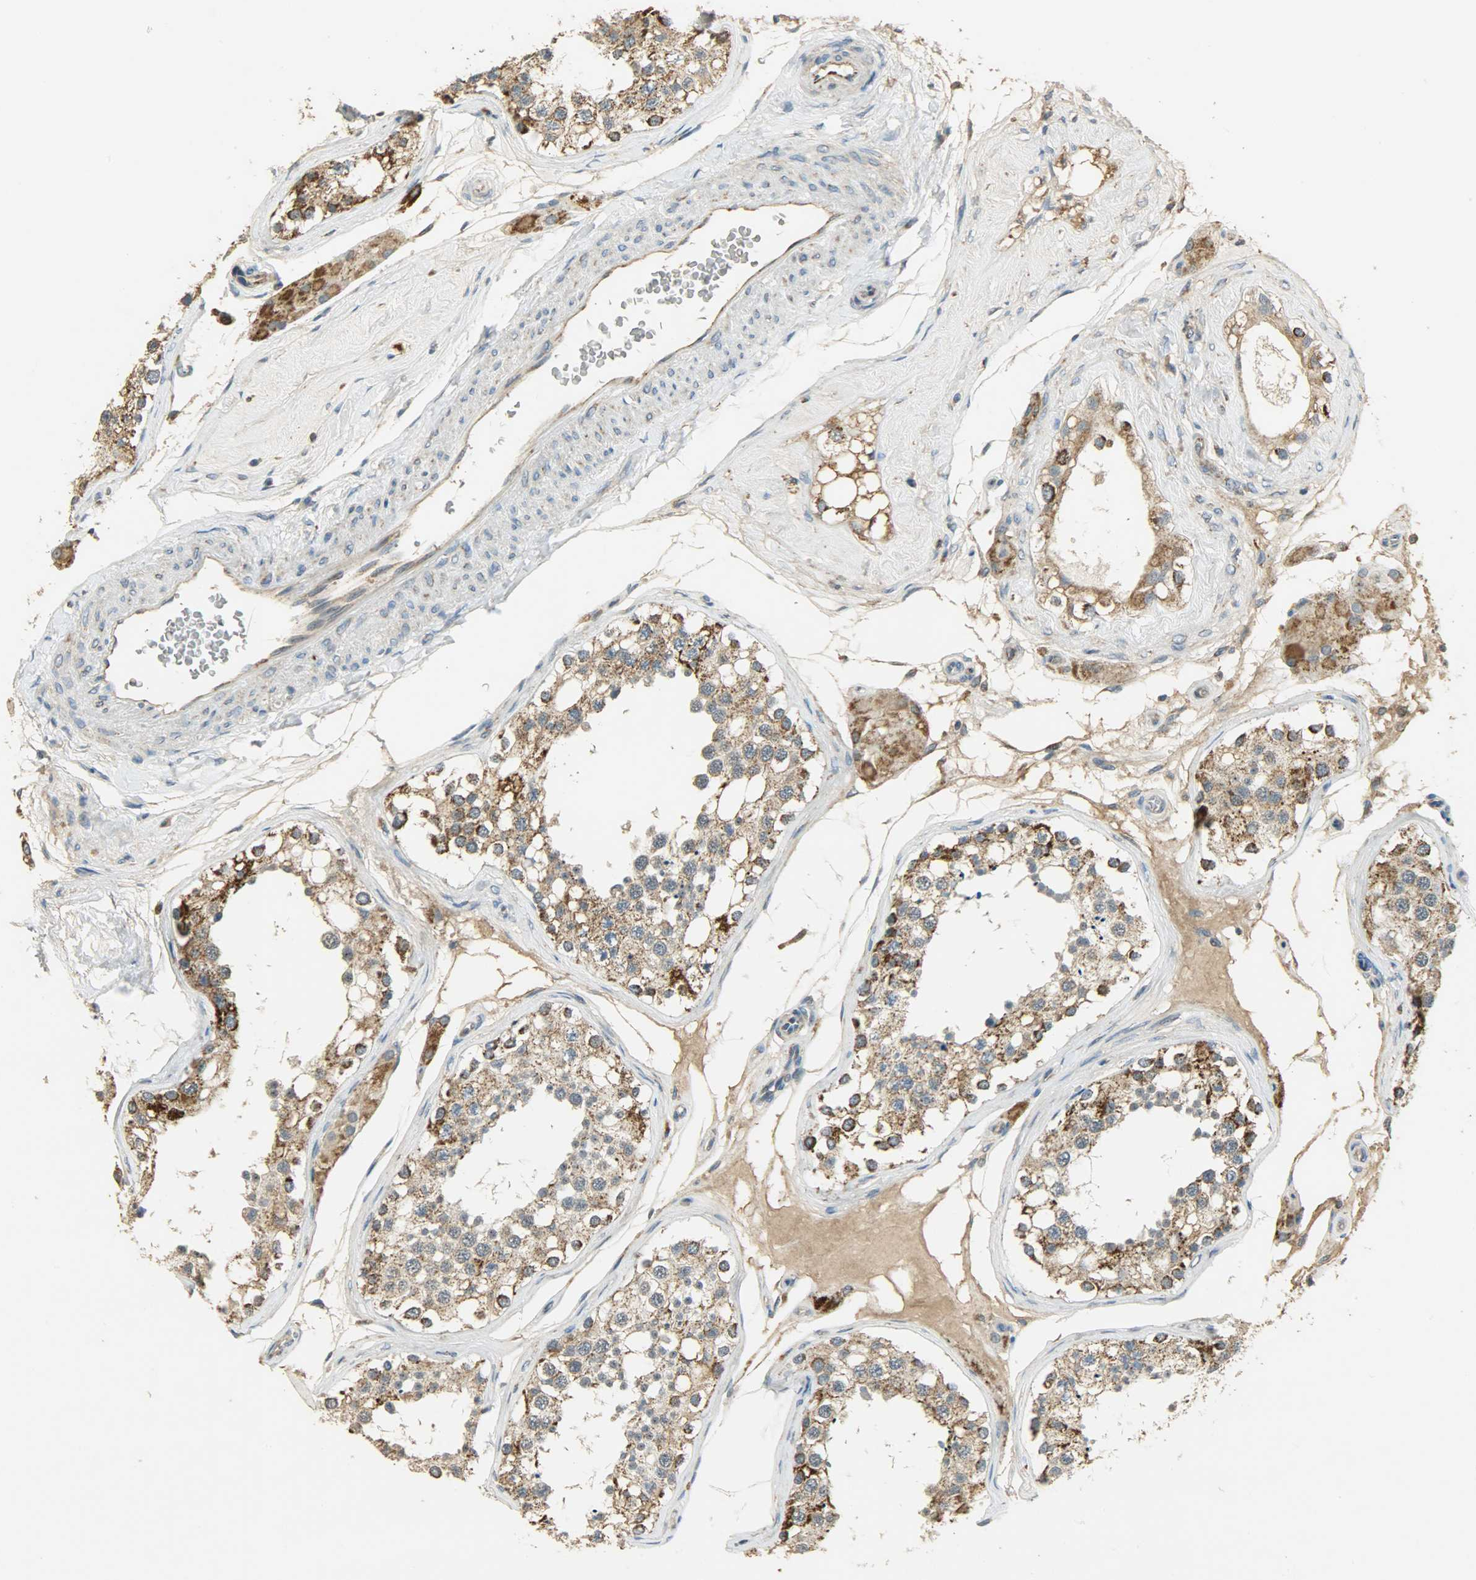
{"staining": {"intensity": "strong", "quantity": ">75%", "location": "cytoplasmic/membranous"}, "tissue": "testis", "cell_type": "Cells in seminiferous ducts", "image_type": "normal", "snomed": [{"axis": "morphology", "description": "Normal tissue, NOS"}, {"axis": "topography", "description": "Testis"}], "caption": "Brown immunohistochemical staining in unremarkable human testis displays strong cytoplasmic/membranous positivity in approximately >75% of cells in seminiferous ducts.", "gene": "HDHD5", "patient": {"sex": "male", "age": 68}}